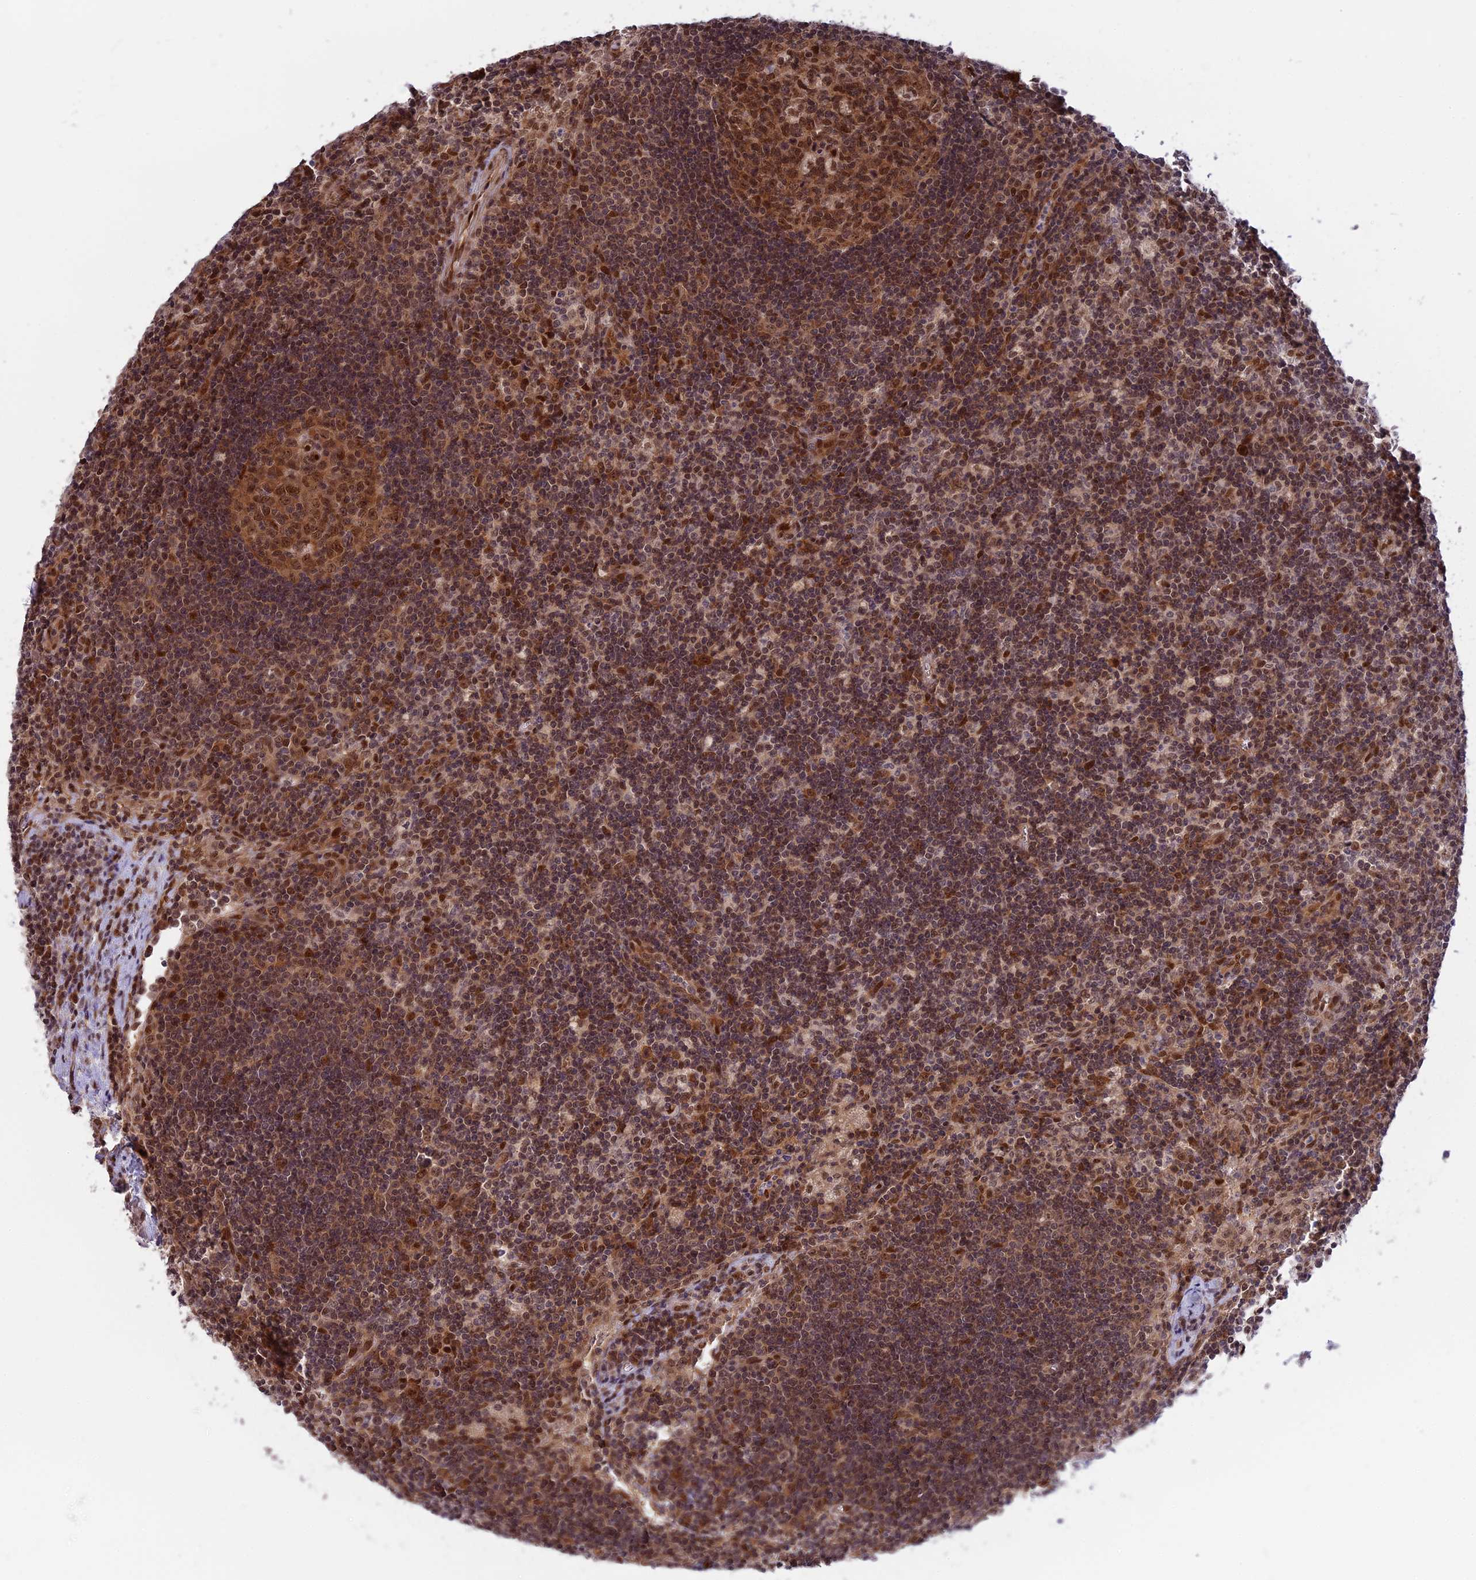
{"staining": {"intensity": "moderate", "quantity": ">75%", "location": "cytoplasmic/membranous,nuclear"}, "tissue": "lymph node", "cell_type": "Germinal center cells", "image_type": "normal", "snomed": [{"axis": "morphology", "description": "Normal tissue, NOS"}, {"axis": "topography", "description": "Lymph node"}], "caption": "Immunohistochemical staining of benign human lymph node reveals medium levels of moderate cytoplasmic/membranous,nuclear staining in about >75% of germinal center cells. Ihc stains the protein in brown and the nuclei are stained blue.", "gene": "ZNF428", "patient": {"sex": "male", "age": 58}}